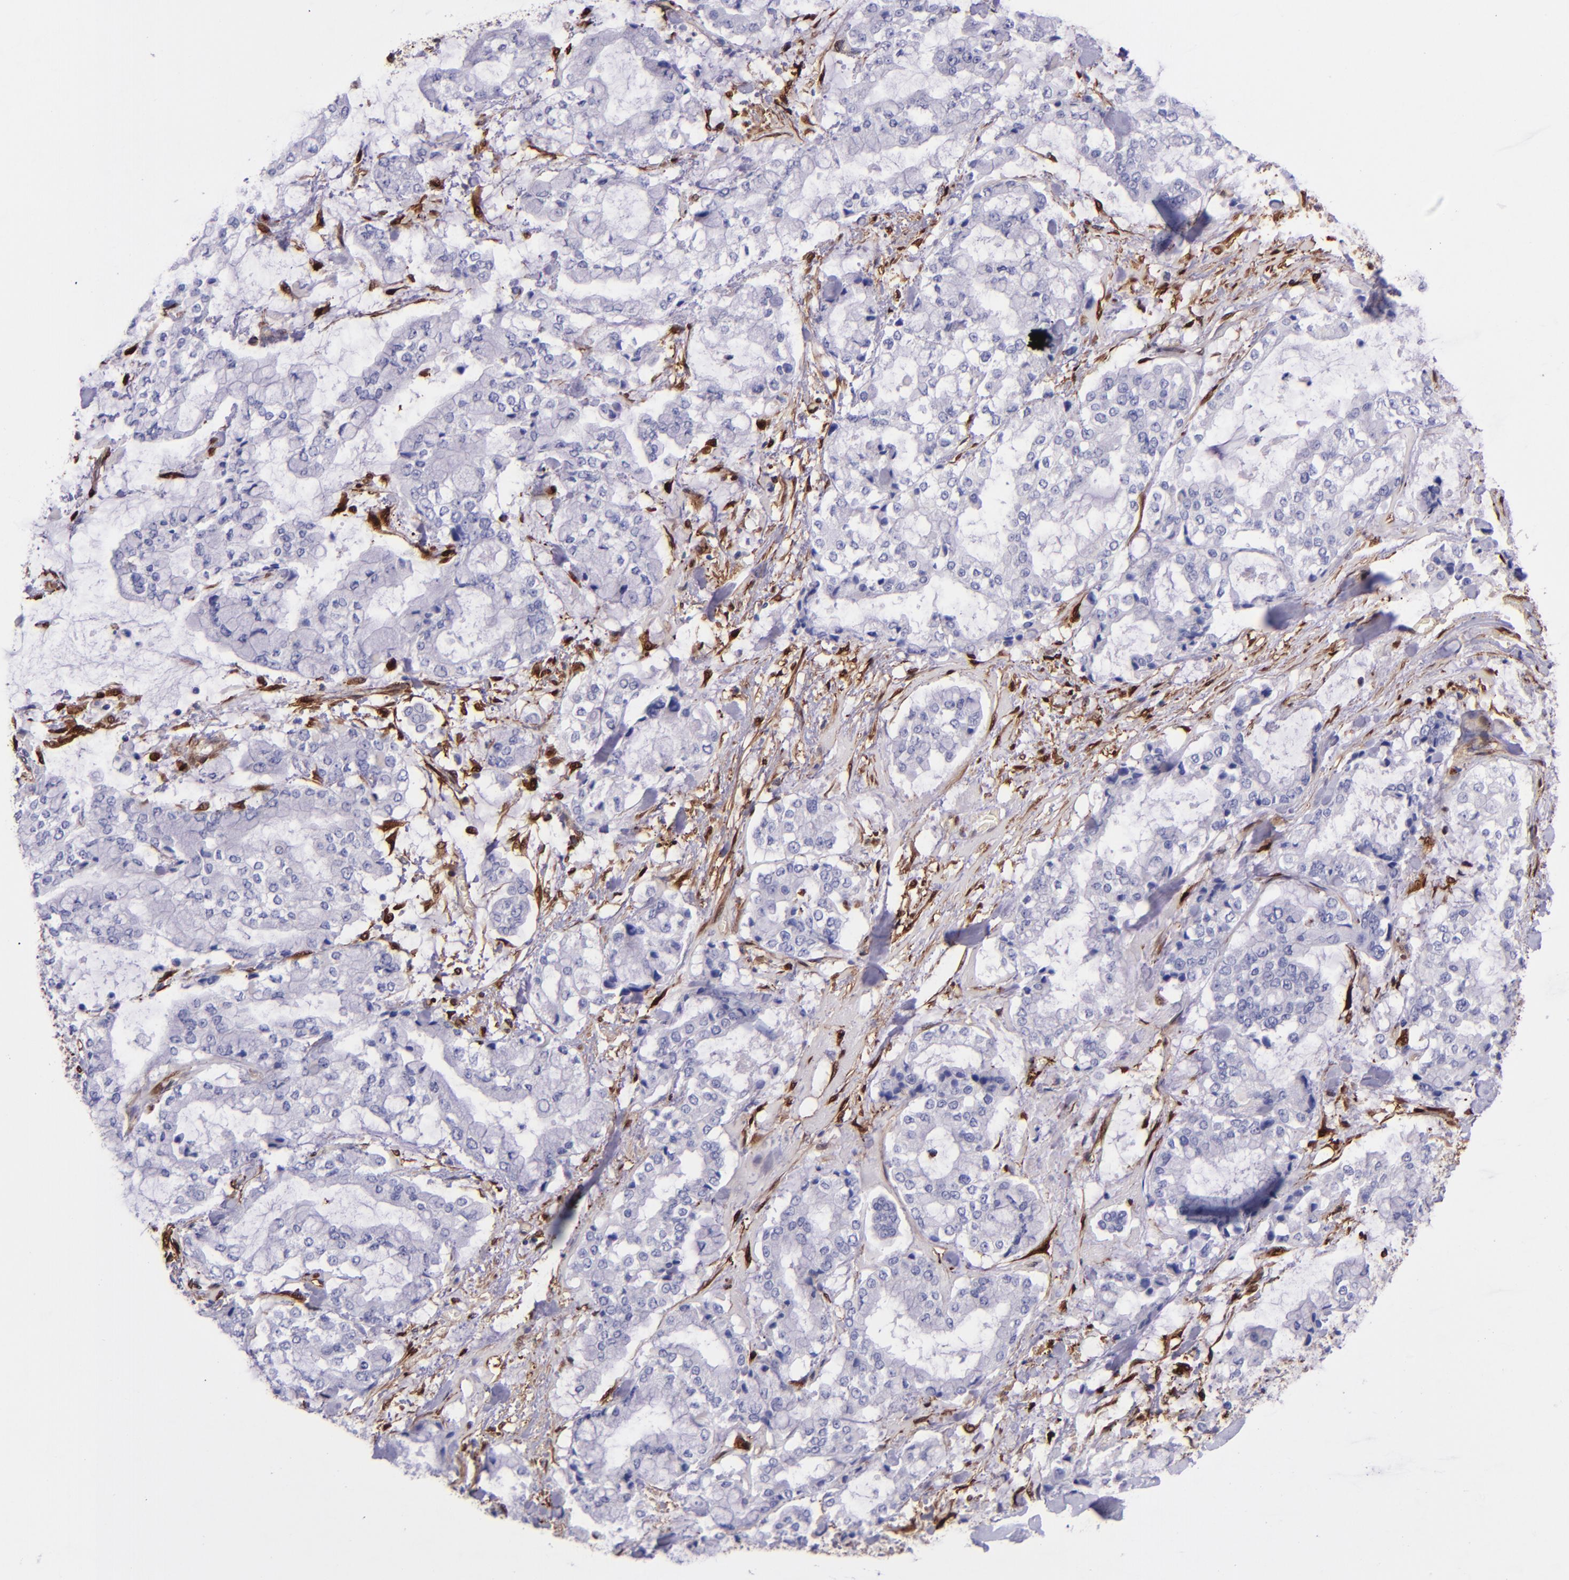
{"staining": {"intensity": "negative", "quantity": "none", "location": "none"}, "tissue": "stomach cancer", "cell_type": "Tumor cells", "image_type": "cancer", "snomed": [{"axis": "morphology", "description": "Normal tissue, NOS"}, {"axis": "morphology", "description": "Adenocarcinoma, NOS"}, {"axis": "topography", "description": "Stomach, upper"}, {"axis": "topography", "description": "Stomach"}], "caption": "A high-resolution micrograph shows immunohistochemistry (IHC) staining of stomach adenocarcinoma, which exhibits no significant positivity in tumor cells.", "gene": "LGALS1", "patient": {"sex": "male", "age": 76}}